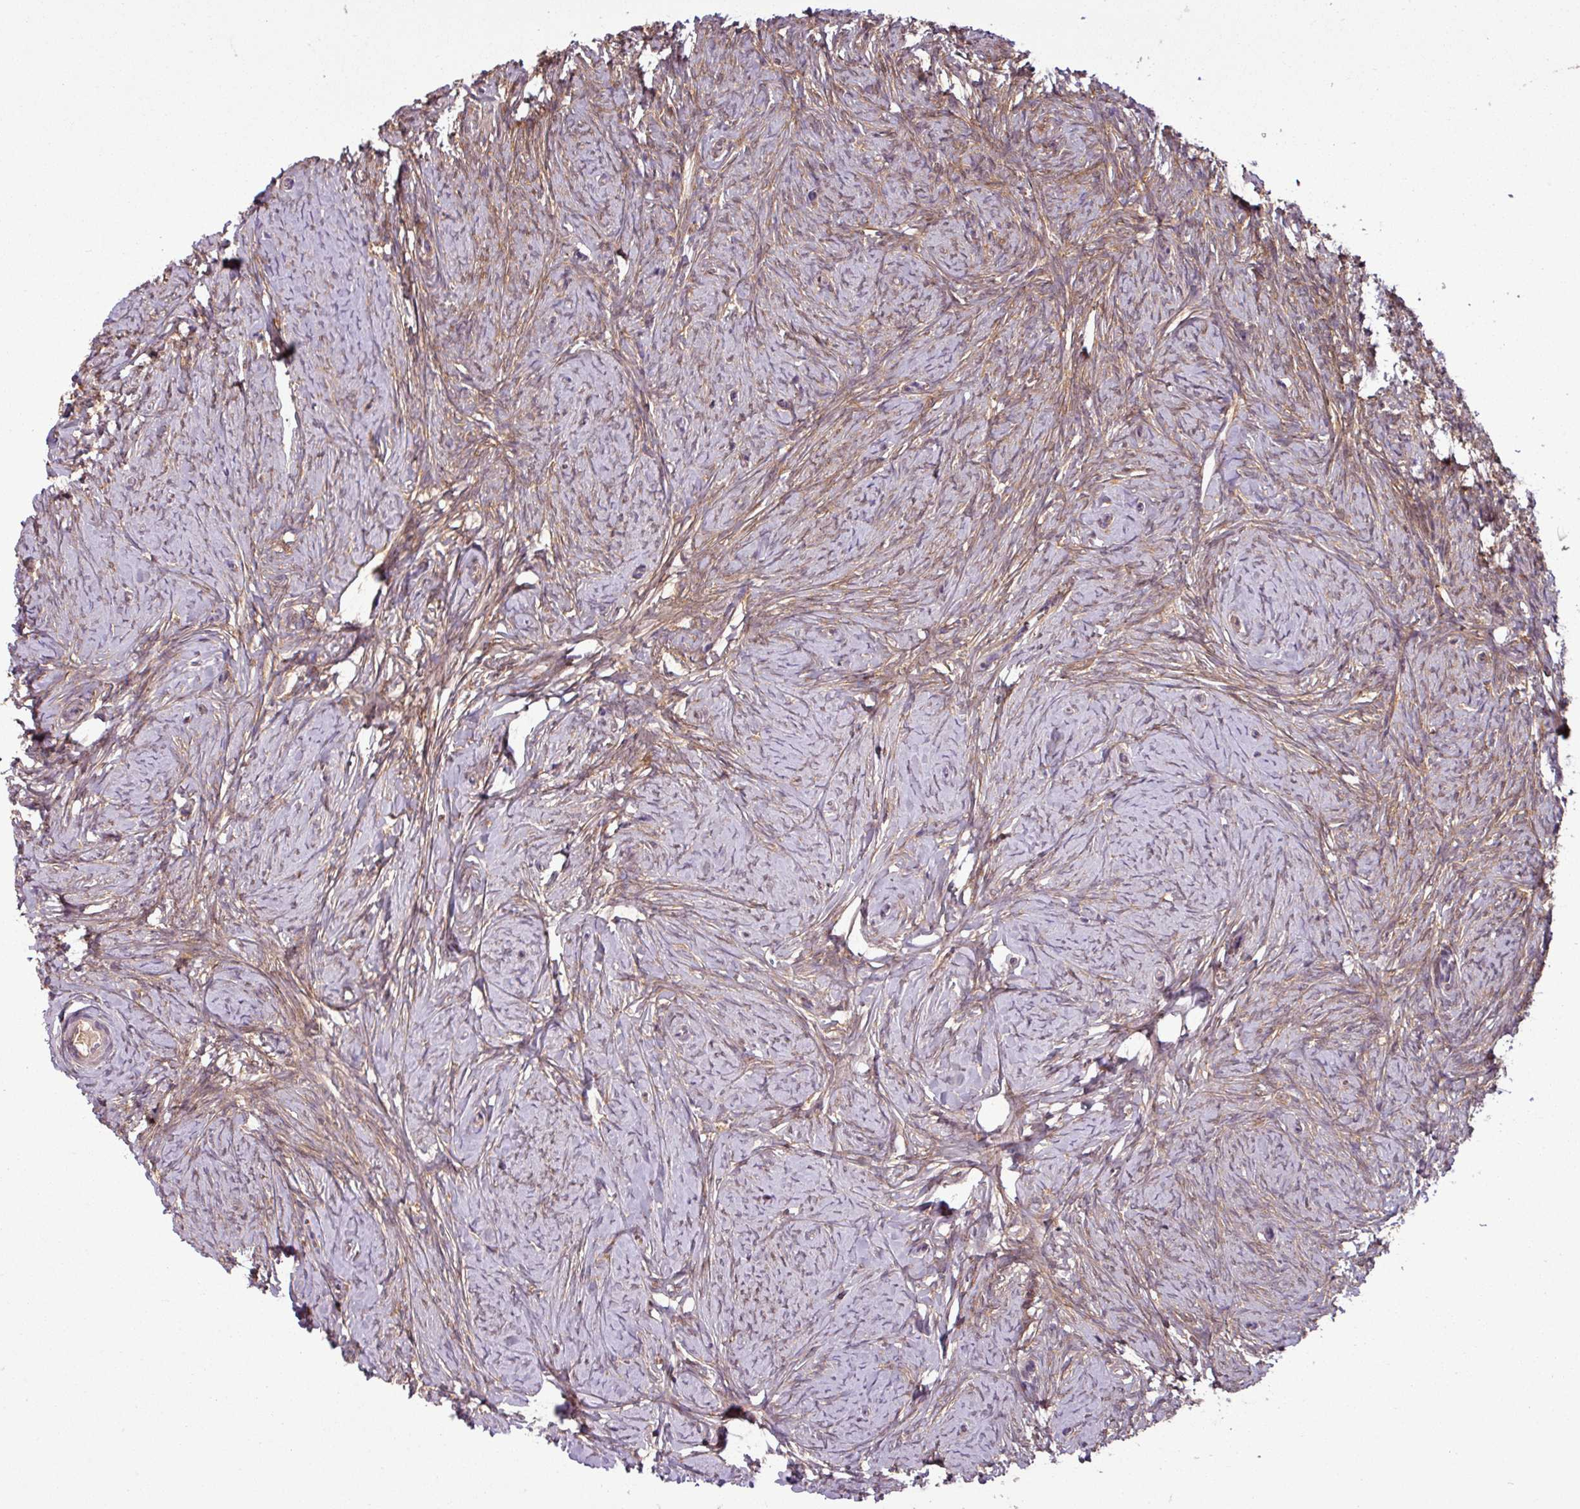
{"staining": {"intensity": "weak", "quantity": "25%-75%", "location": "cytoplasmic/membranous"}, "tissue": "ovary", "cell_type": "Ovarian stroma cells", "image_type": "normal", "snomed": [{"axis": "morphology", "description": "Normal tissue, NOS"}, {"axis": "topography", "description": "Ovary"}], "caption": "Unremarkable ovary exhibits weak cytoplasmic/membranous positivity in about 25%-75% of ovarian stroma cells, visualized by immunohistochemistry.", "gene": "SH3BGRL", "patient": {"sex": "female", "age": 44}}